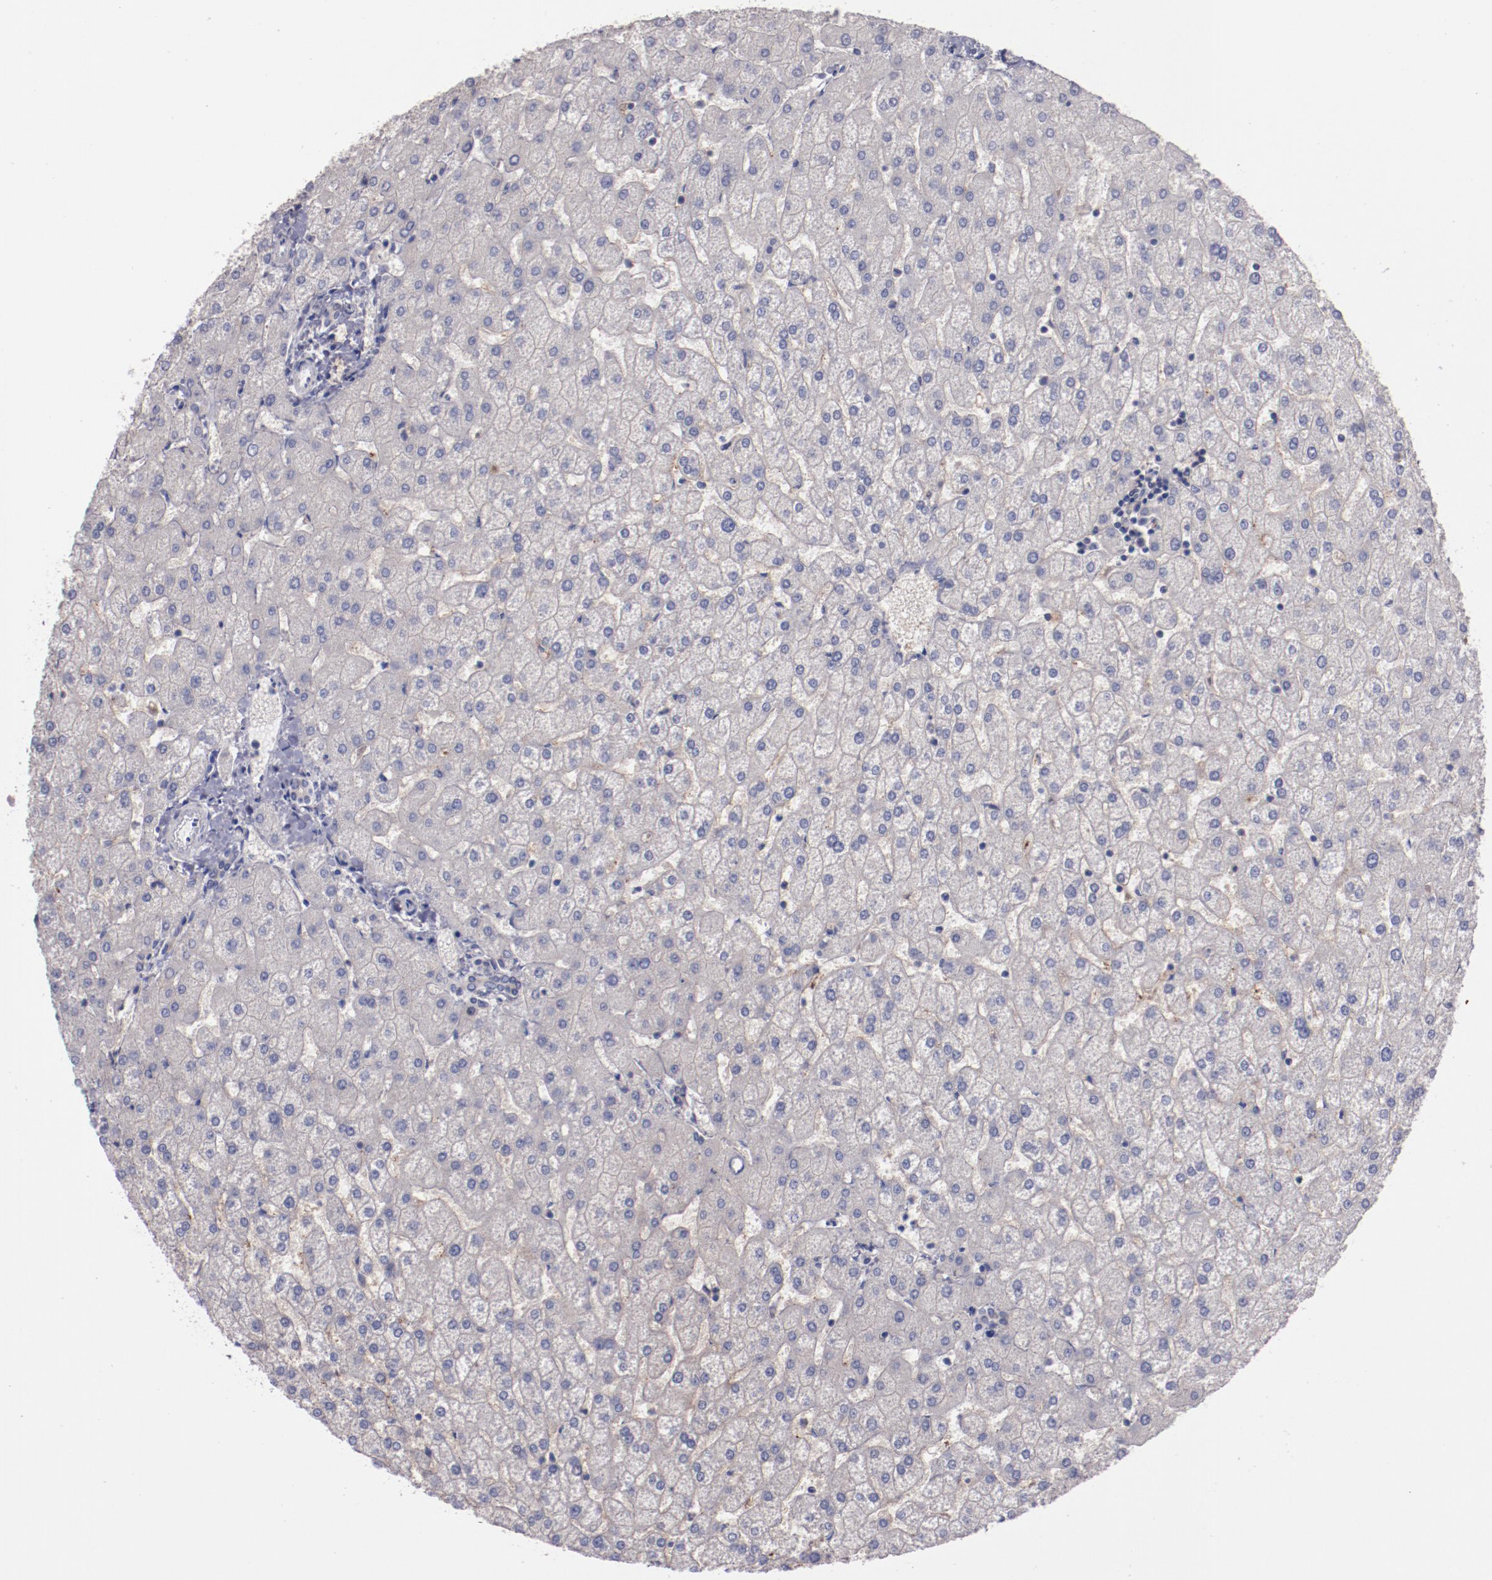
{"staining": {"intensity": "negative", "quantity": "none", "location": "none"}, "tissue": "liver", "cell_type": "Cholangiocytes", "image_type": "normal", "snomed": [{"axis": "morphology", "description": "Normal tissue, NOS"}, {"axis": "topography", "description": "Liver"}], "caption": "DAB (3,3'-diaminobenzidine) immunohistochemical staining of unremarkable liver shows no significant positivity in cholangiocytes.", "gene": "NRXN3", "patient": {"sex": "female", "age": 32}}